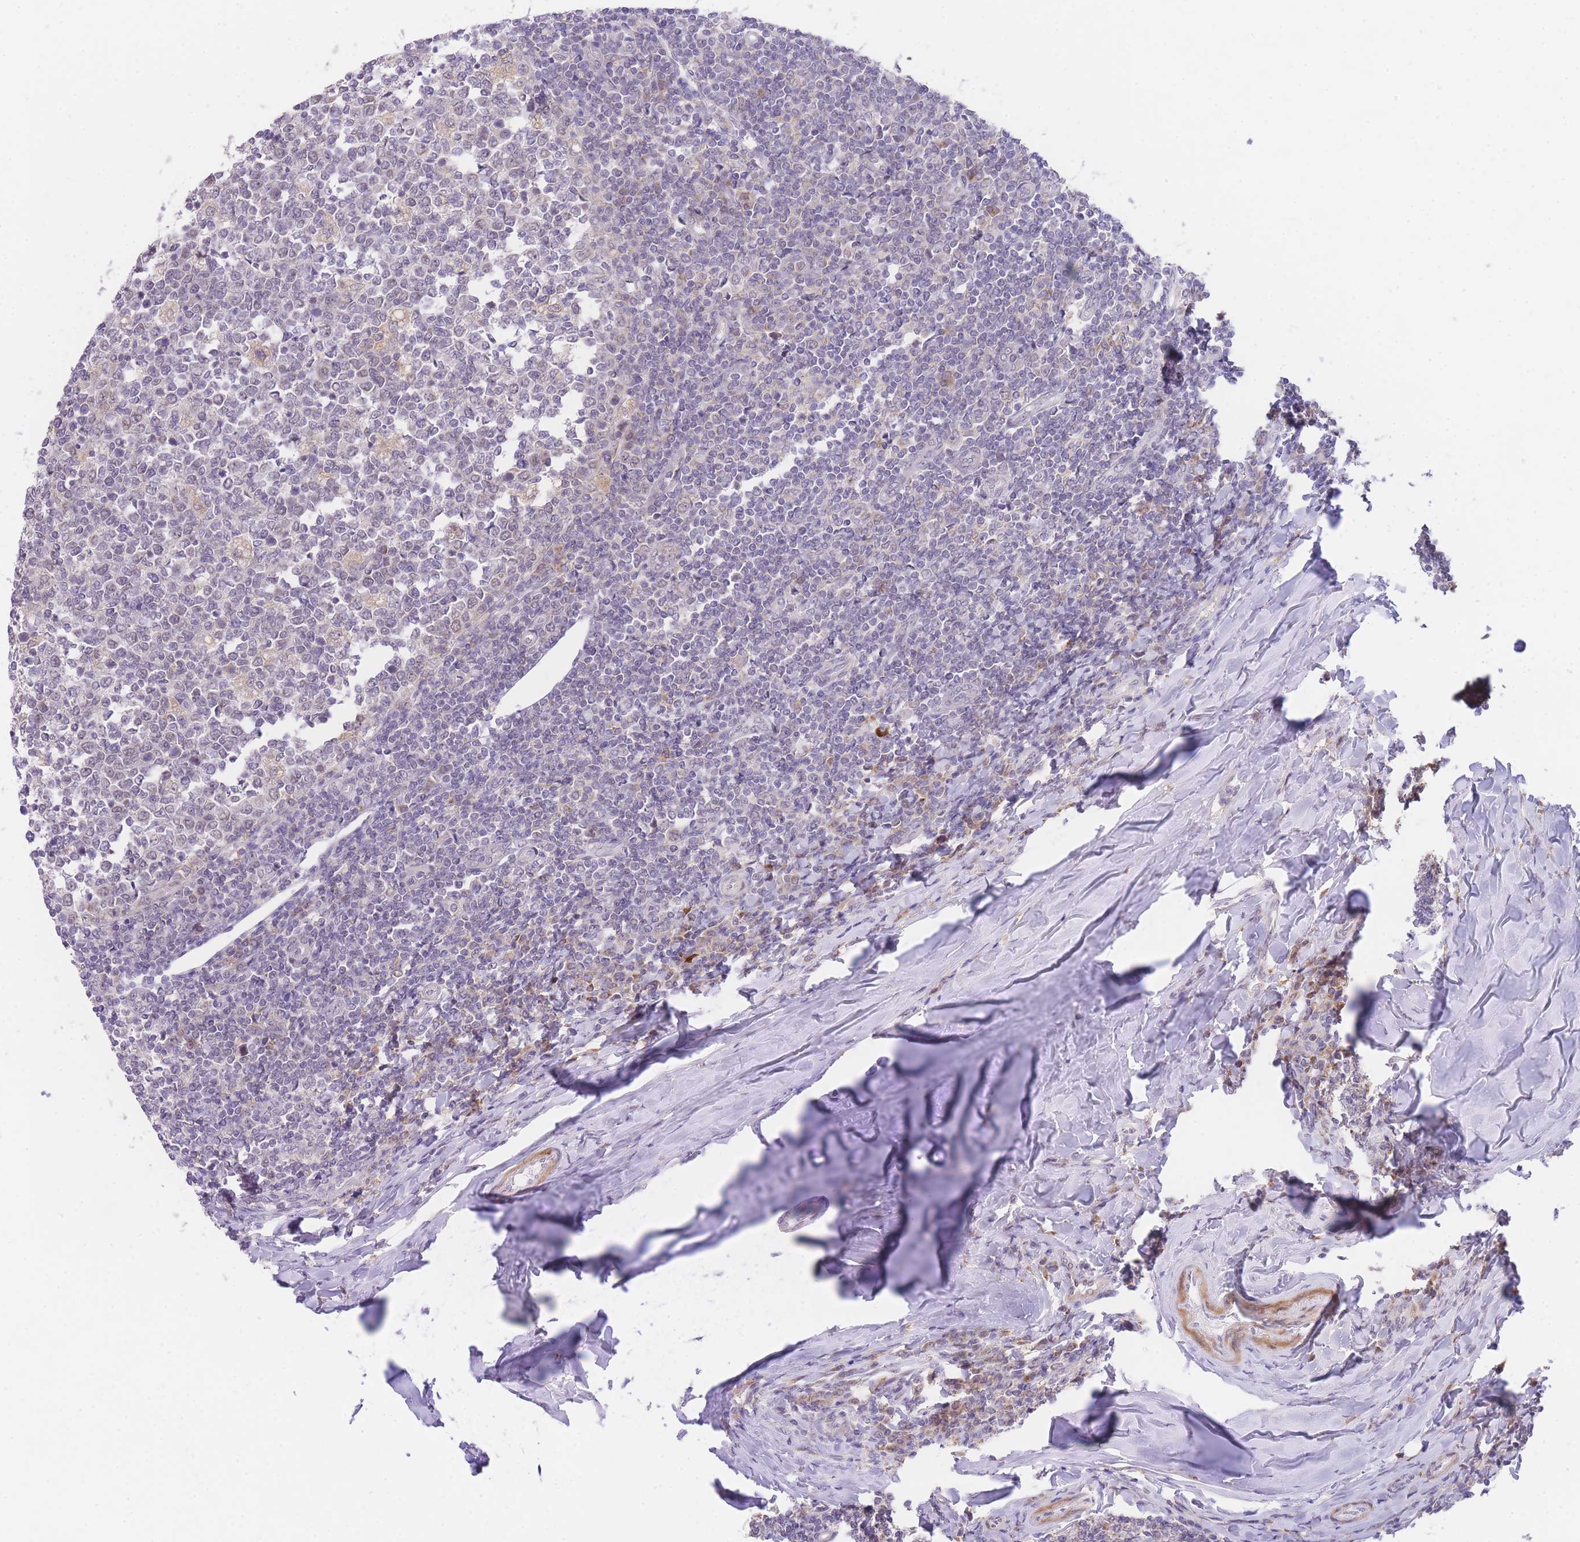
{"staining": {"intensity": "weak", "quantity": "<25%", "location": "nuclear"}, "tissue": "tonsil", "cell_type": "Germinal center cells", "image_type": "normal", "snomed": [{"axis": "morphology", "description": "Normal tissue, NOS"}, {"axis": "topography", "description": "Tonsil"}], "caption": "IHC micrograph of benign tonsil: human tonsil stained with DAB exhibits no significant protein positivity in germinal center cells.", "gene": "SLC25A33", "patient": {"sex": "female", "age": 19}}